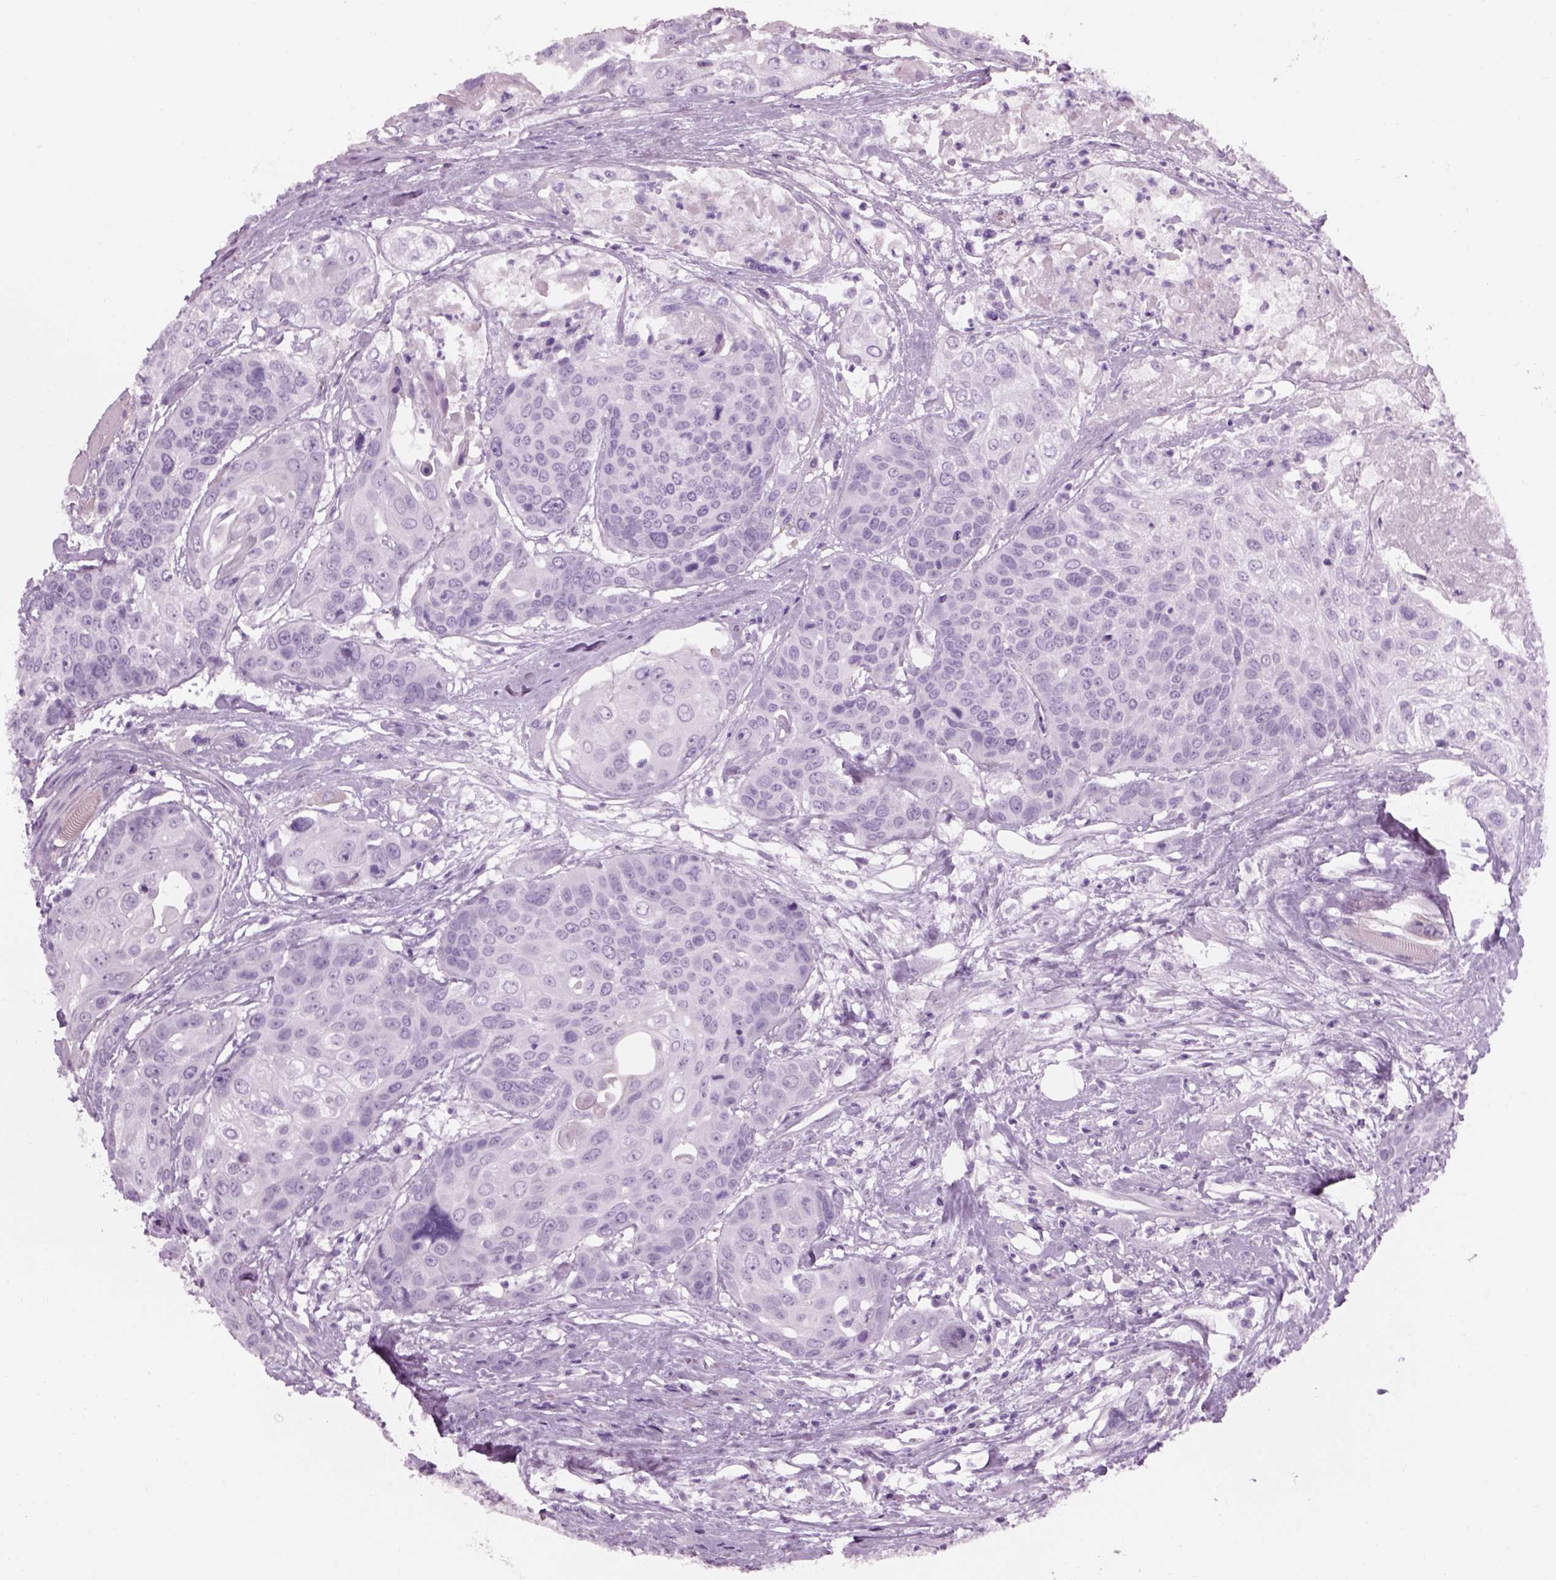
{"staining": {"intensity": "negative", "quantity": "none", "location": "none"}, "tissue": "head and neck cancer", "cell_type": "Tumor cells", "image_type": "cancer", "snomed": [{"axis": "morphology", "description": "Squamous cell carcinoma, NOS"}, {"axis": "topography", "description": "Oral tissue"}, {"axis": "topography", "description": "Head-Neck"}], "caption": "The micrograph displays no staining of tumor cells in head and neck cancer.", "gene": "GAS2L2", "patient": {"sex": "male", "age": 56}}